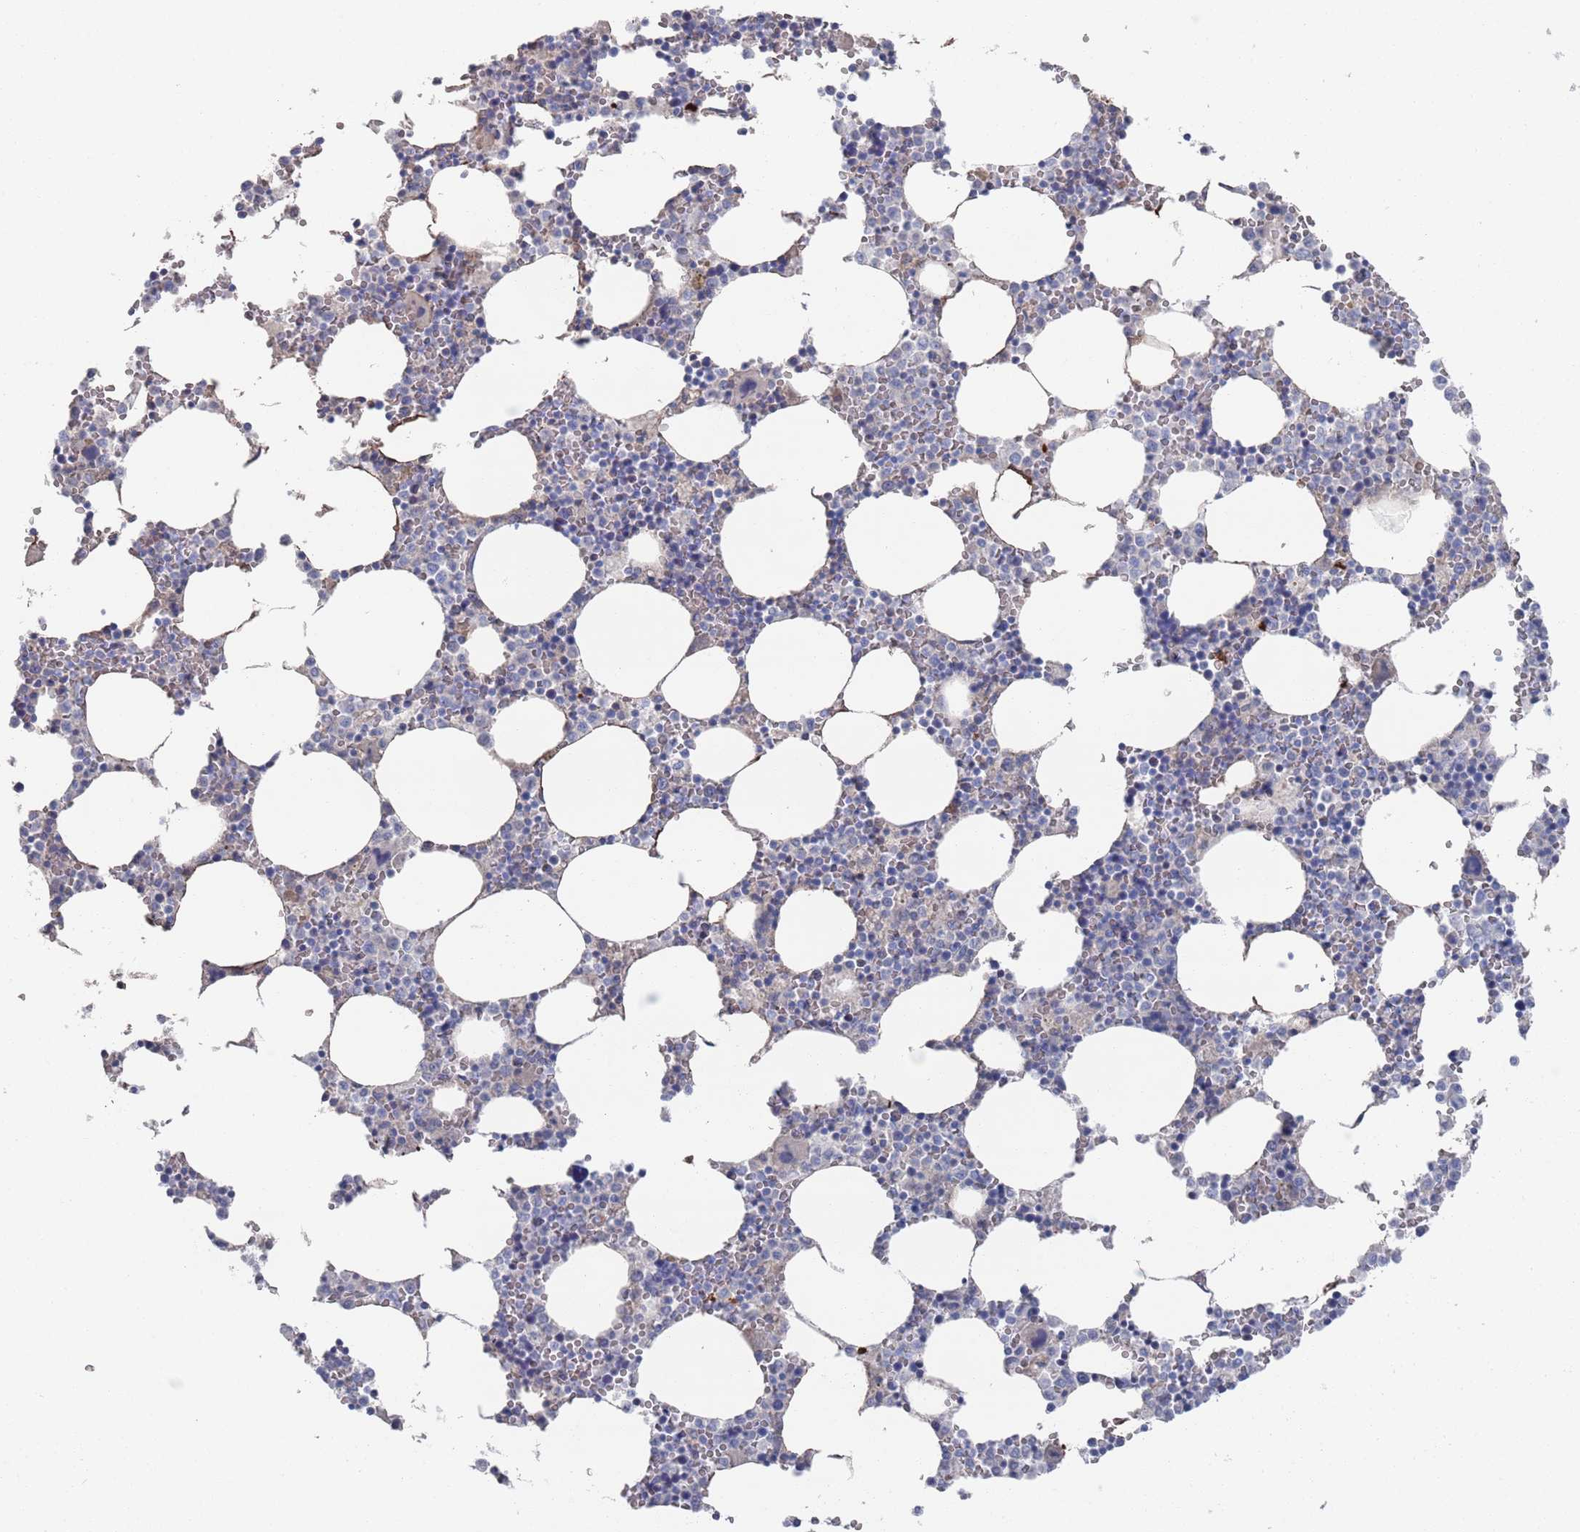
{"staining": {"intensity": "moderate", "quantity": "<25%", "location": "cytoplasmic/membranous"}, "tissue": "bone marrow", "cell_type": "Hematopoietic cells", "image_type": "normal", "snomed": [{"axis": "morphology", "description": "Normal tissue, NOS"}, {"axis": "topography", "description": "Bone marrow"}], "caption": "DAB (3,3'-diaminobenzidine) immunohistochemical staining of normal human bone marrow shows moderate cytoplasmic/membranous protein positivity in about <25% of hematopoietic cells. The staining was performed using DAB, with brown indicating positive protein expression. Nuclei are stained blue with hematoxylin.", "gene": "TMCO3", "patient": {"sex": "female", "age": 64}}